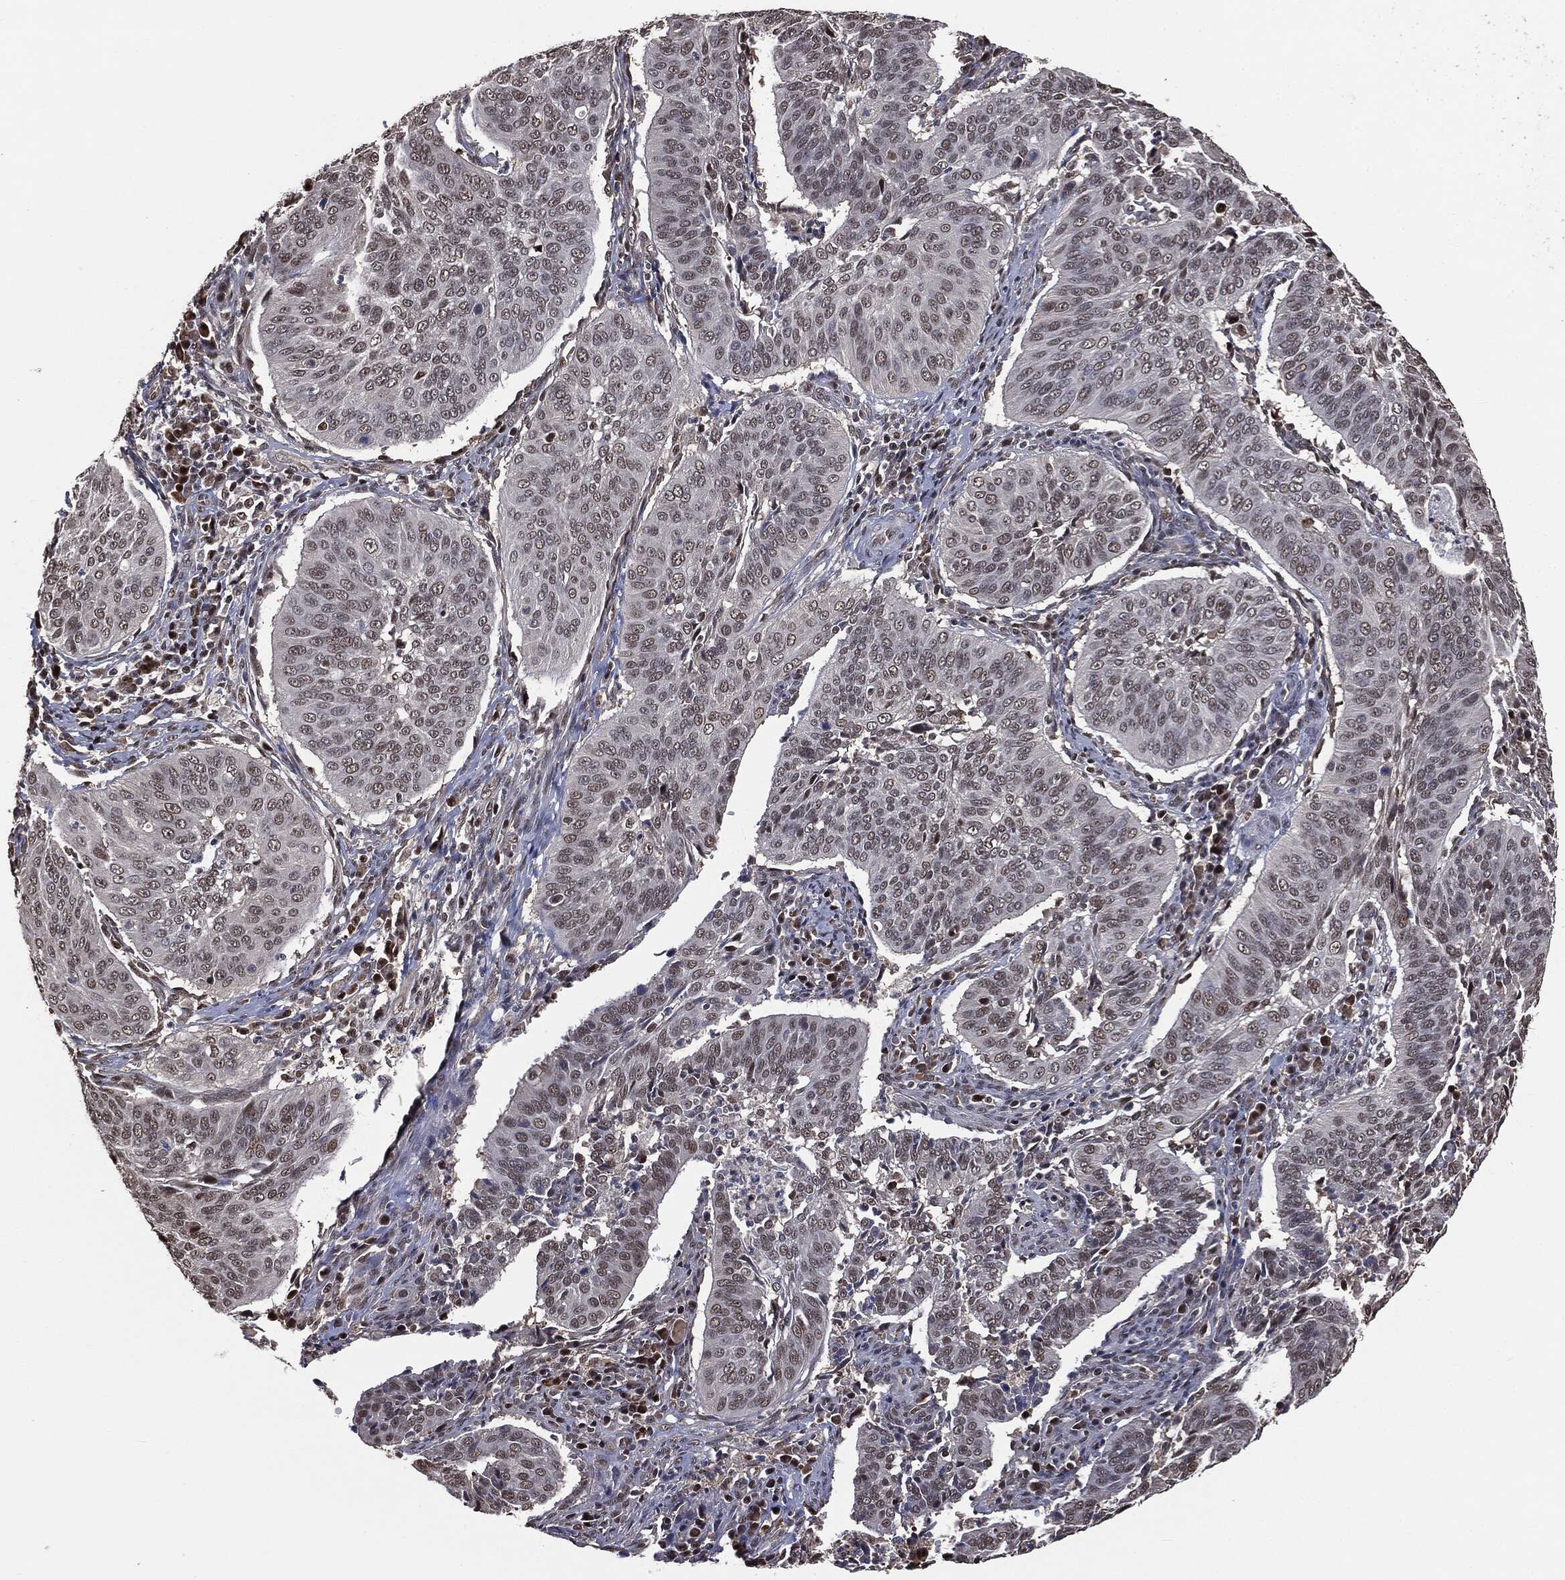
{"staining": {"intensity": "weak", "quantity": "25%-75%", "location": "nuclear"}, "tissue": "cervical cancer", "cell_type": "Tumor cells", "image_type": "cancer", "snomed": [{"axis": "morphology", "description": "Normal tissue, NOS"}, {"axis": "morphology", "description": "Squamous cell carcinoma, NOS"}, {"axis": "topography", "description": "Cervix"}], "caption": "A brown stain highlights weak nuclear positivity of a protein in human cervical cancer tumor cells.", "gene": "SHLD2", "patient": {"sex": "female", "age": 39}}